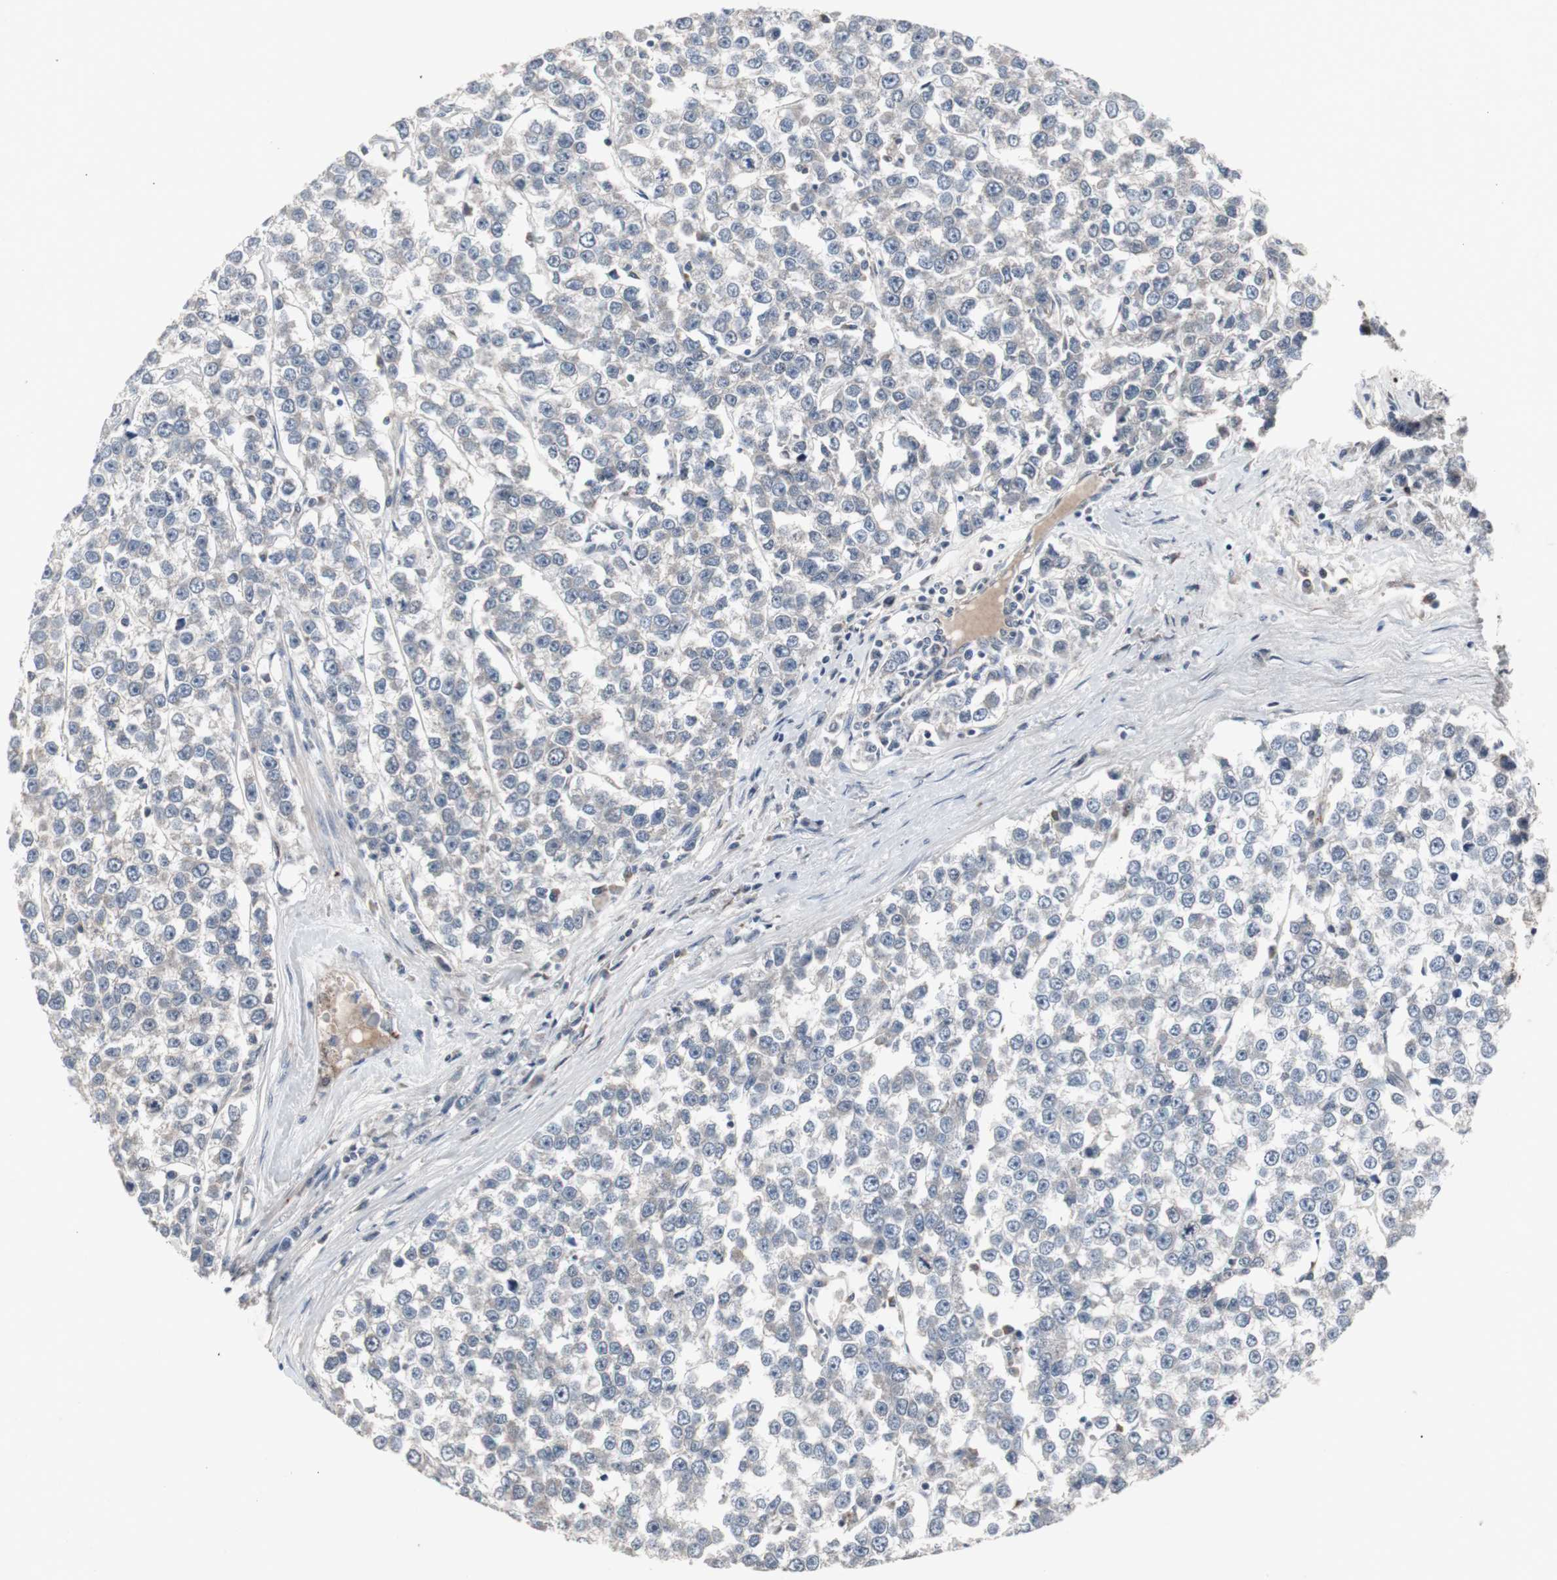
{"staining": {"intensity": "negative", "quantity": "none", "location": "none"}, "tissue": "testis cancer", "cell_type": "Tumor cells", "image_type": "cancer", "snomed": [{"axis": "morphology", "description": "Seminoma, NOS"}, {"axis": "morphology", "description": "Carcinoma, Embryonal, NOS"}, {"axis": "topography", "description": "Testis"}], "caption": "Micrograph shows no protein staining in tumor cells of testis embryonal carcinoma tissue.", "gene": "ACAA1", "patient": {"sex": "male", "age": 52}}